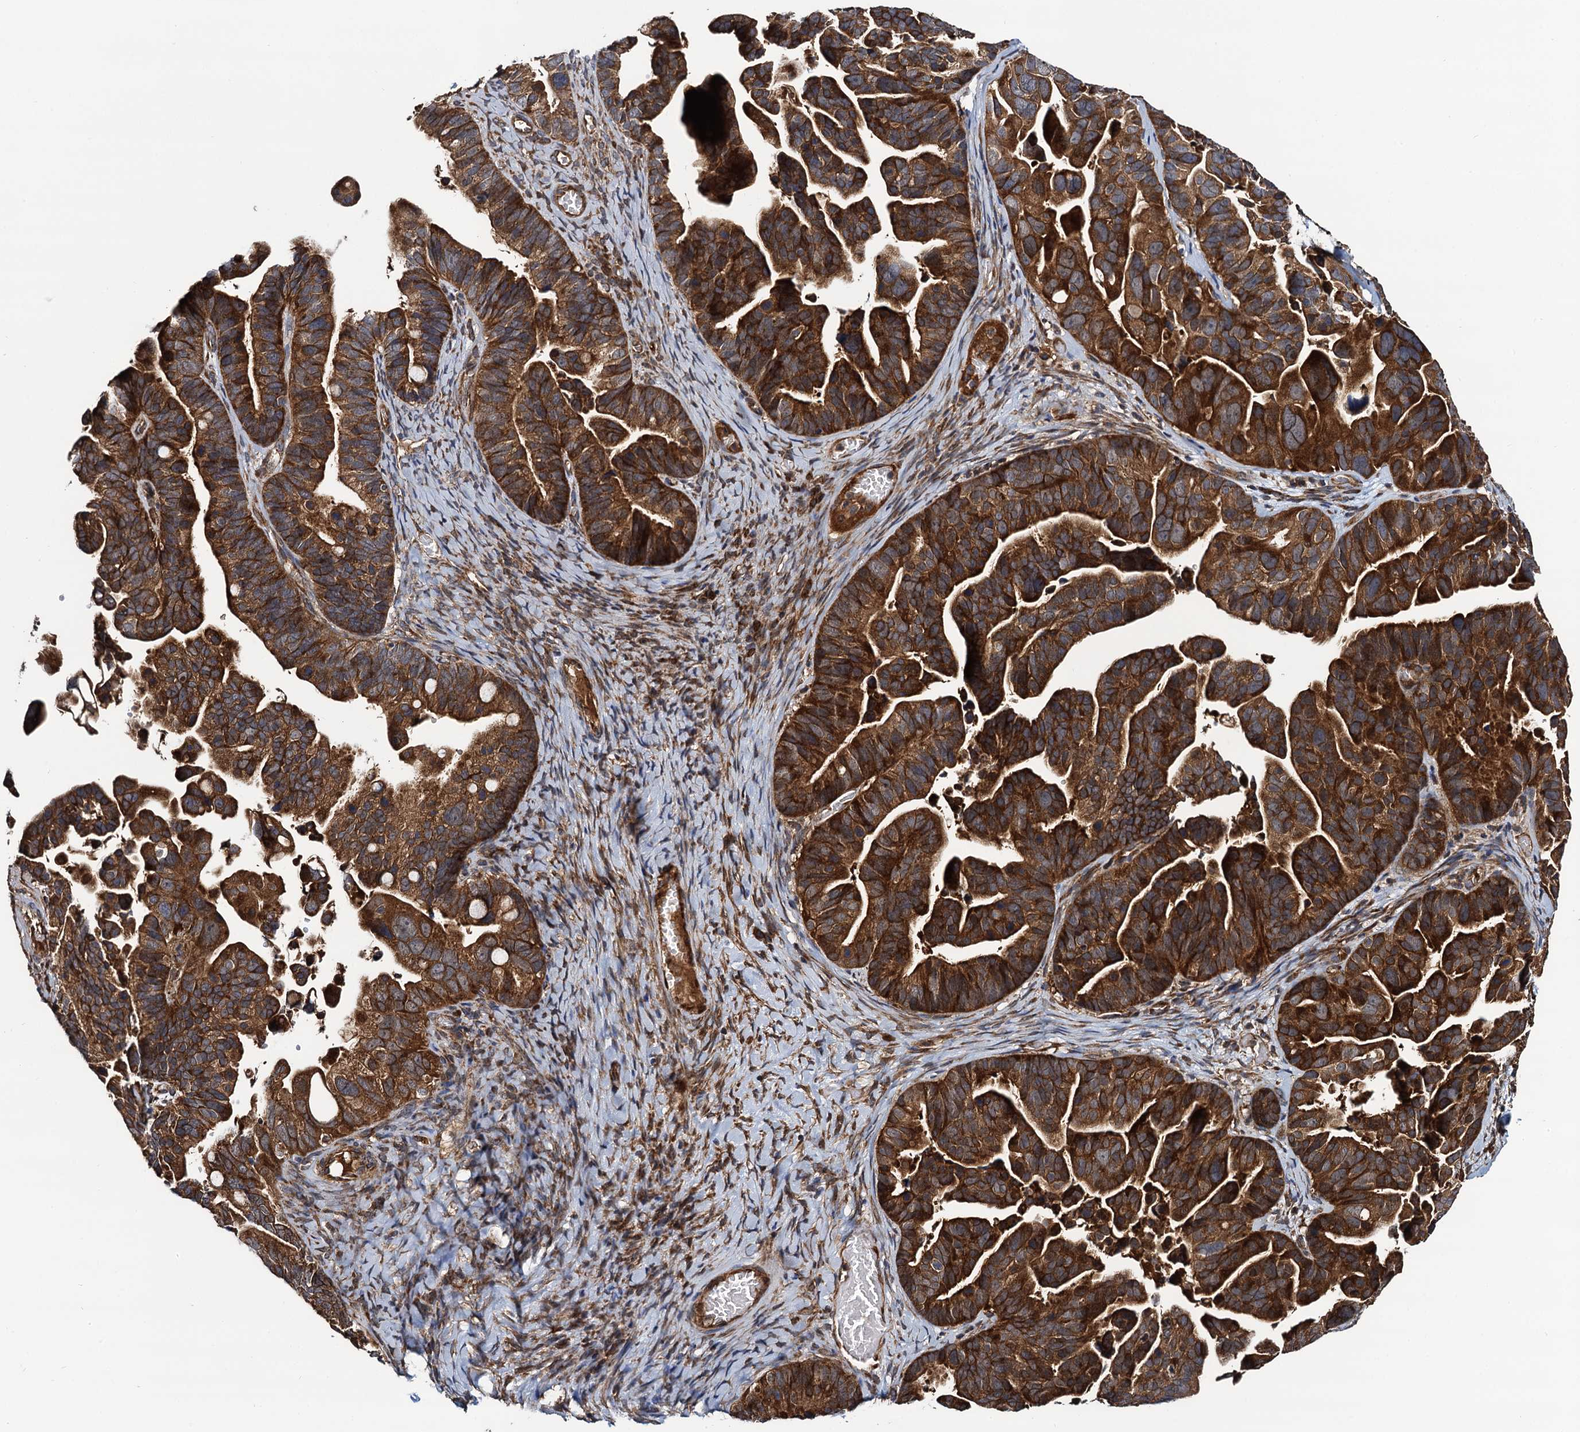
{"staining": {"intensity": "strong", "quantity": ">75%", "location": "cytoplasmic/membranous"}, "tissue": "ovarian cancer", "cell_type": "Tumor cells", "image_type": "cancer", "snomed": [{"axis": "morphology", "description": "Cystadenocarcinoma, serous, NOS"}, {"axis": "topography", "description": "Ovary"}], "caption": "DAB (3,3'-diaminobenzidine) immunohistochemical staining of human serous cystadenocarcinoma (ovarian) demonstrates strong cytoplasmic/membranous protein staining in approximately >75% of tumor cells.", "gene": "NEK1", "patient": {"sex": "female", "age": 56}}